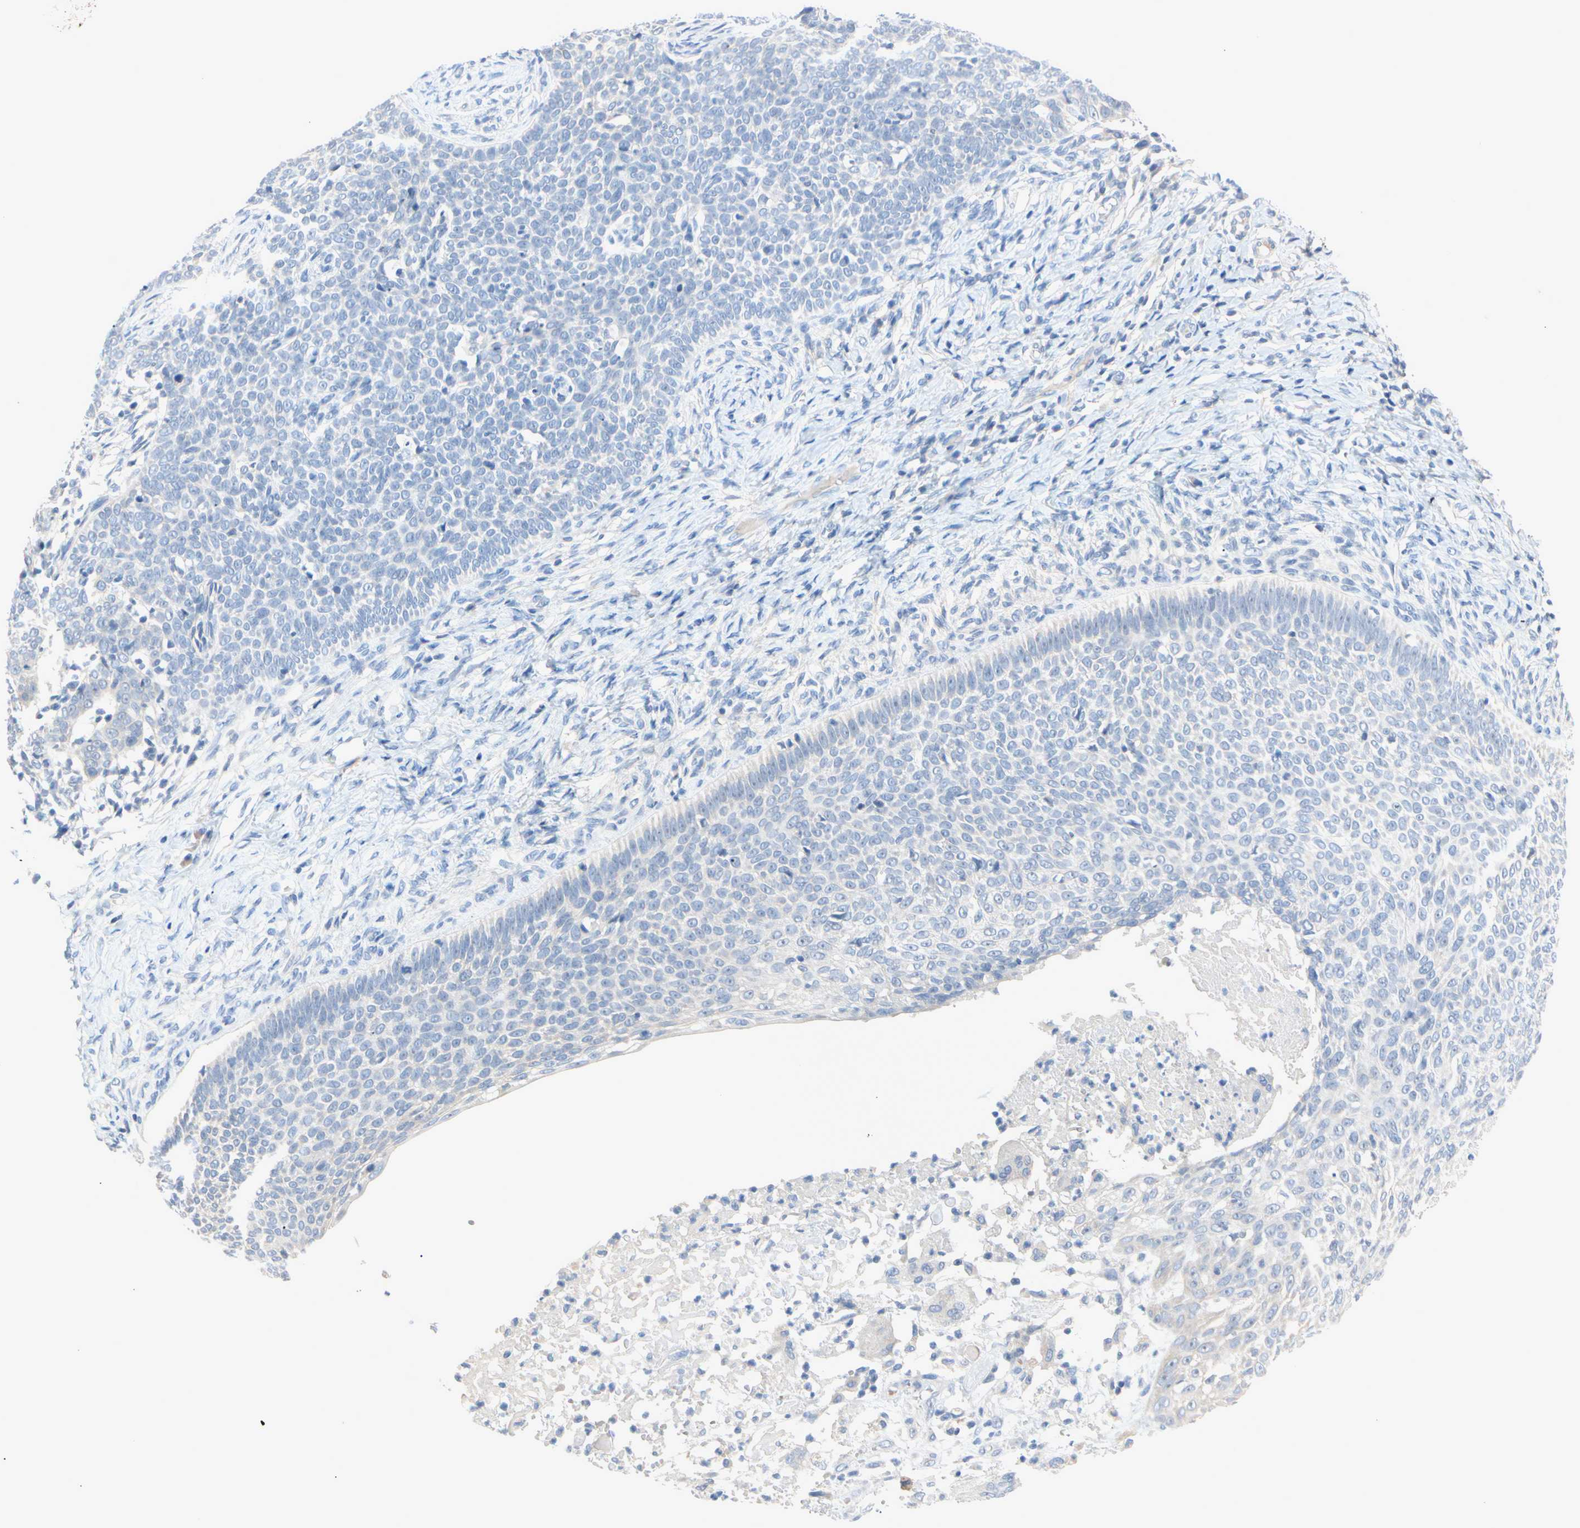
{"staining": {"intensity": "negative", "quantity": "none", "location": "none"}, "tissue": "skin cancer", "cell_type": "Tumor cells", "image_type": "cancer", "snomed": [{"axis": "morphology", "description": "Normal tissue, NOS"}, {"axis": "morphology", "description": "Basal cell carcinoma"}, {"axis": "topography", "description": "Skin"}], "caption": "Immunohistochemistry (IHC) of human basal cell carcinoma (skin) displays no expression in tumor cells.", "gene": "MARK1", "patient": {"sex": "male", "age": 87}}